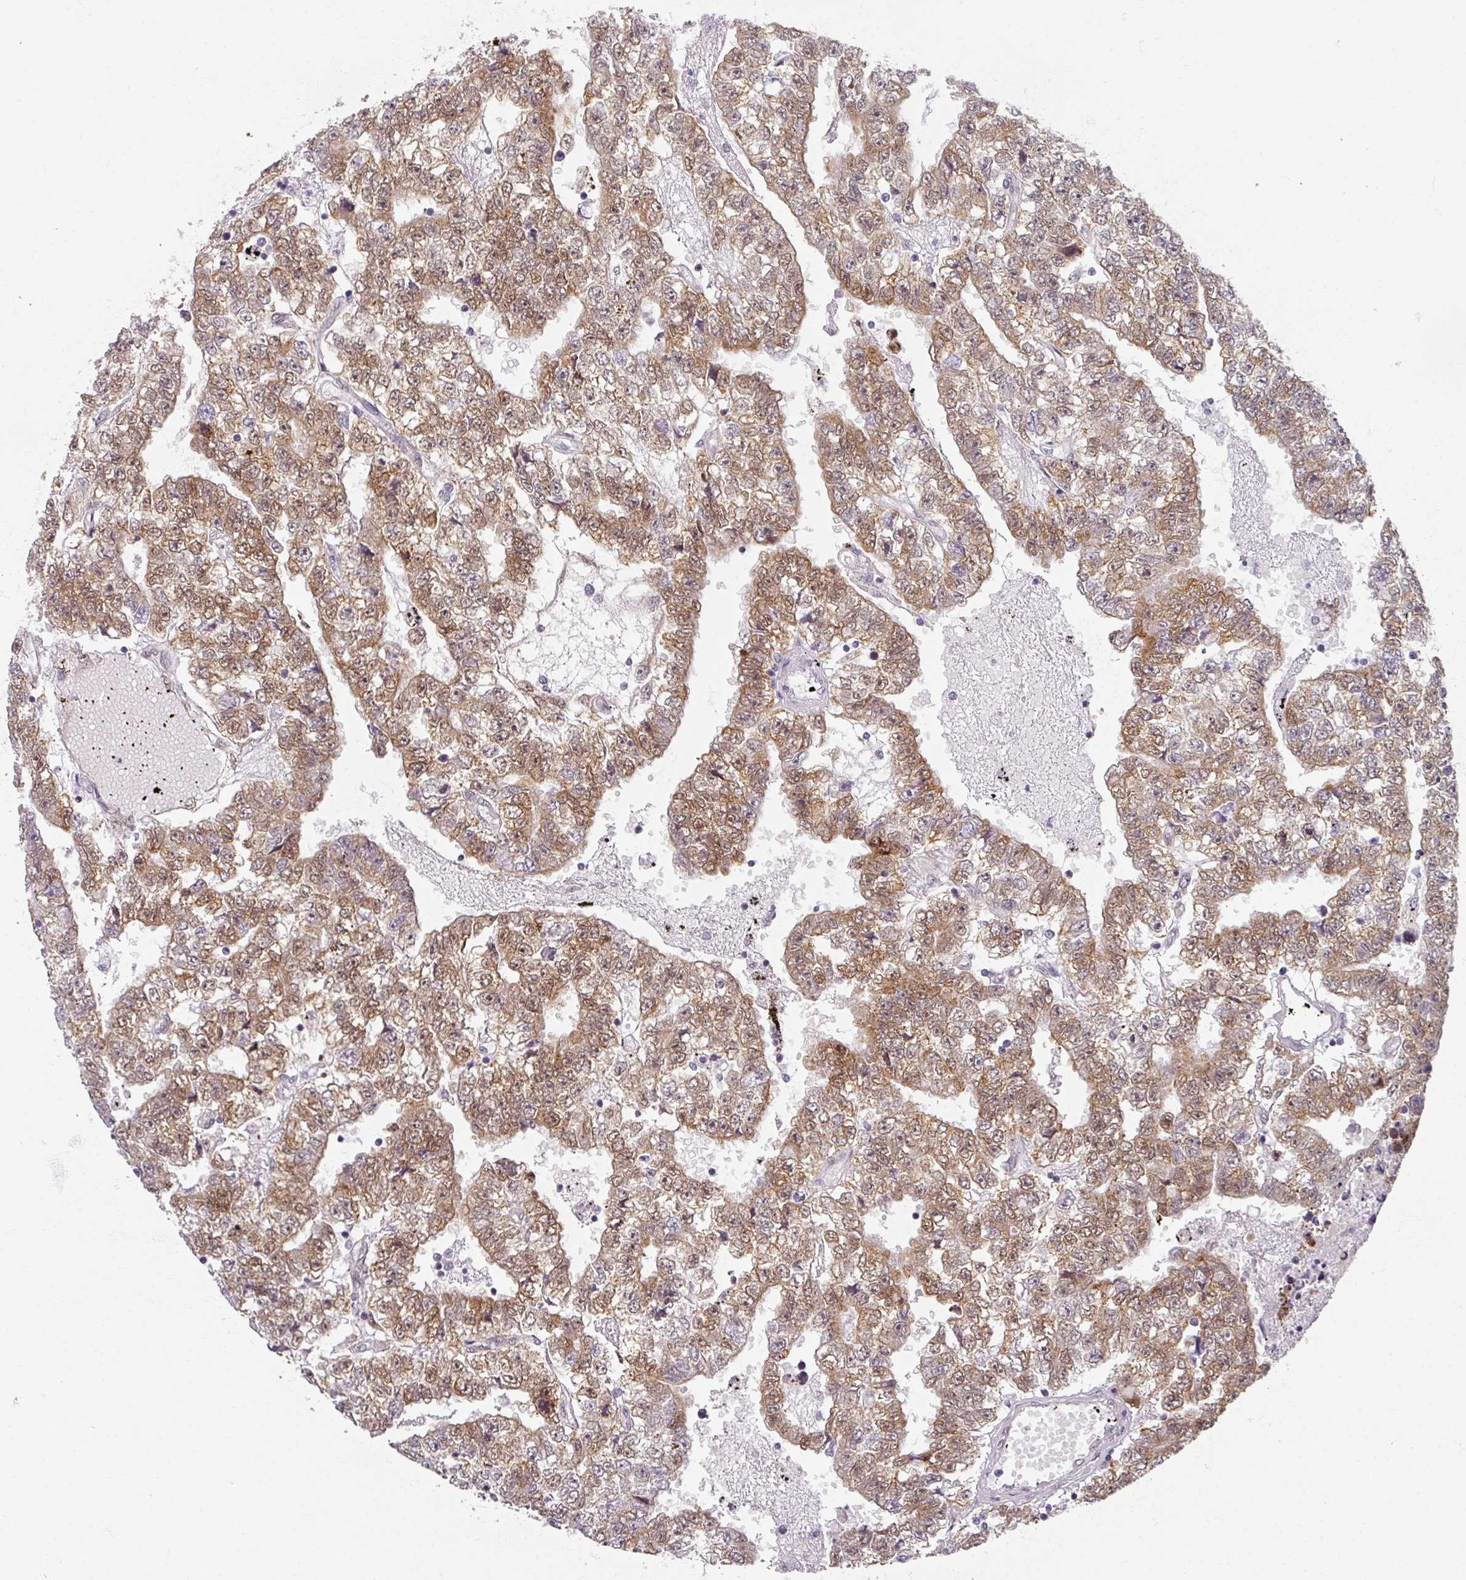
{"staining": {"intensity": "moderate", "quantity": ">75%", "location": "cytoplasmic/membranous,nuclear"}, "tissue": "testis cancer", "cell_type": "Tumor cells", "image_type": "cancer", "snomed": [{"axis": "morphology", "description": "Carcinoma, Embryonal, NOS"}, {"axis": "topography", "description": "Testis"}], "caption": "Testis cancer tissue displays moderate cytoplasmic/membranous and nuclear positivity in approximately >75% of tumor cells, visualized by immunohistochemistry.", "gene": "RIPOR3", "patient": {"sex": "male", "age": 25}}